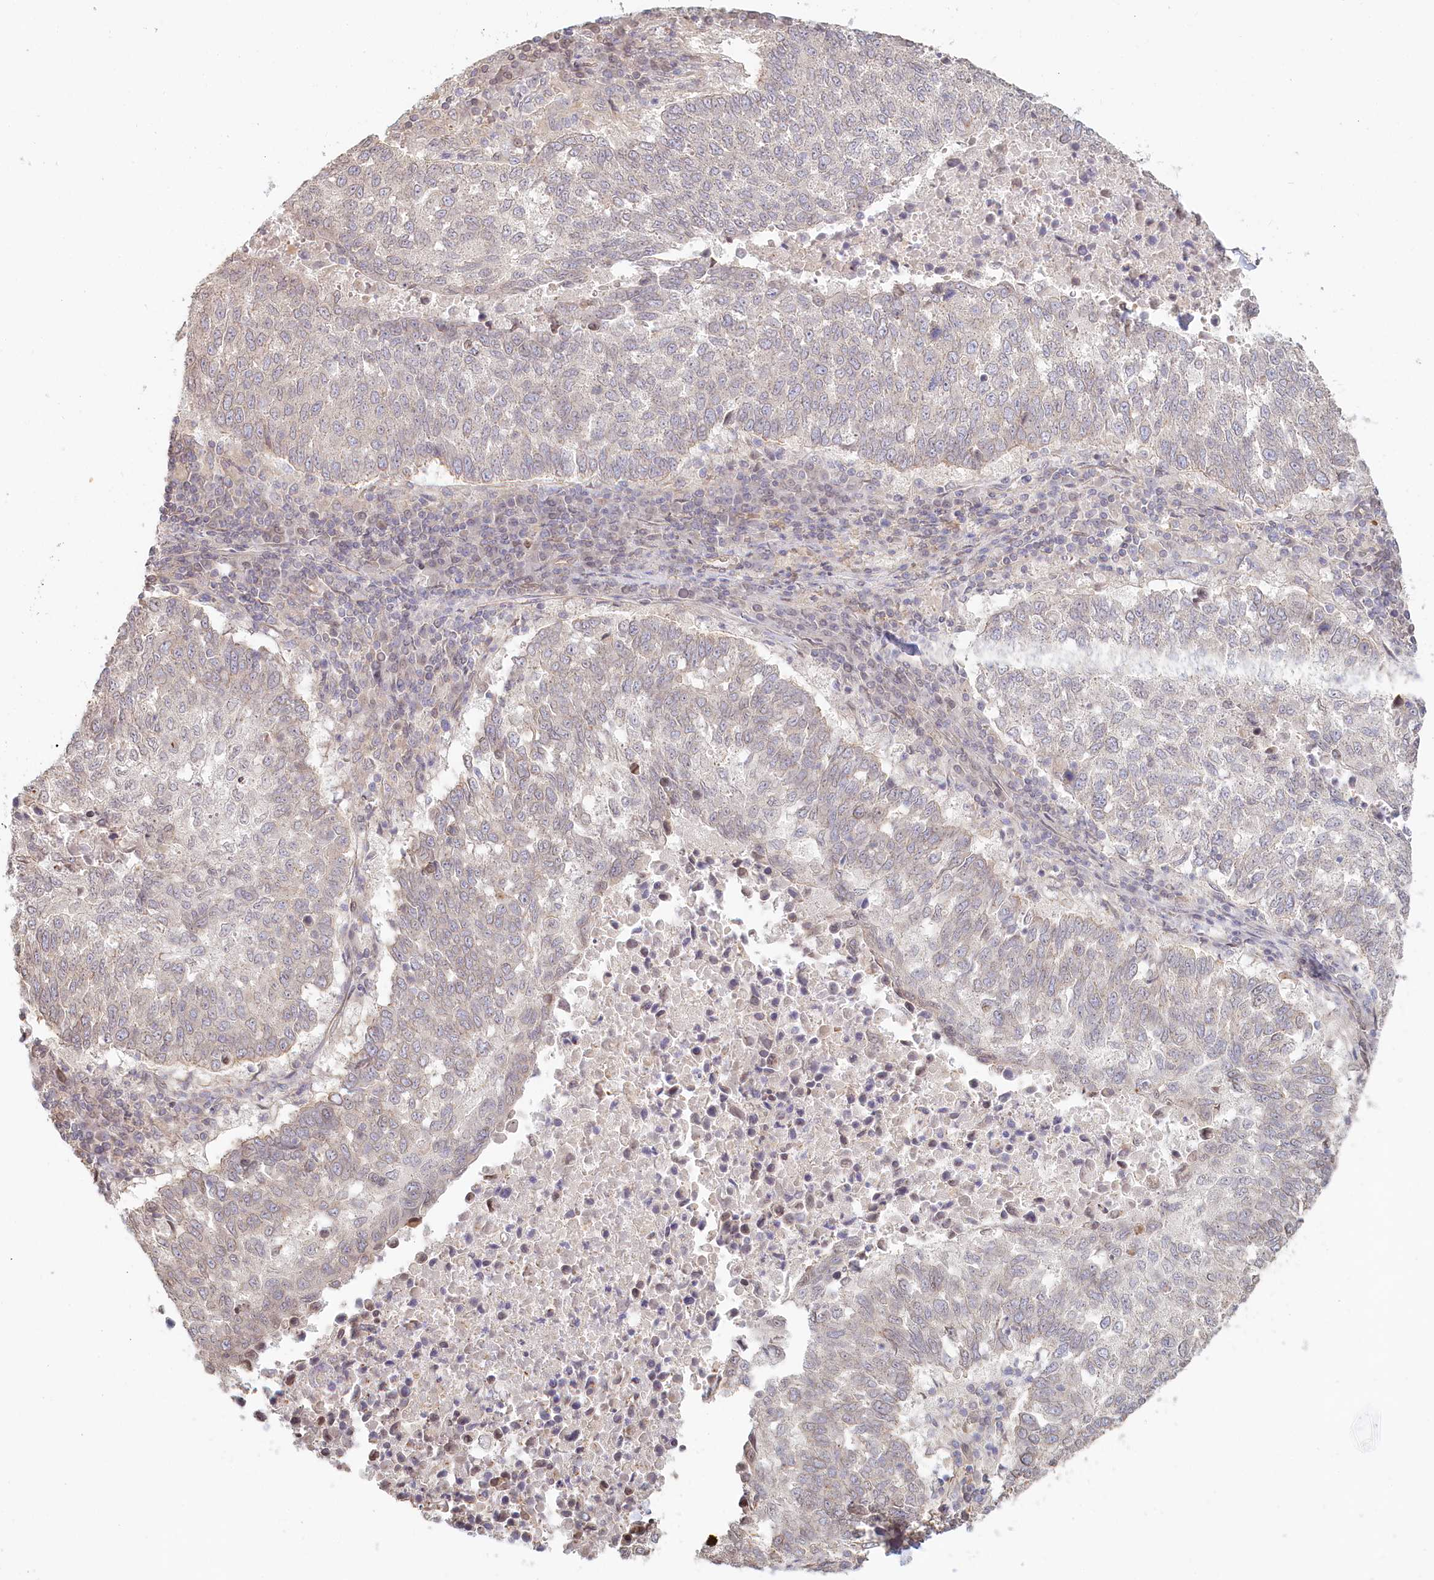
{"staining": {"intensity": "negative", "quantity": "none", "location": "none"}, "tissue": "lung cancer", "cell_type": "Tumor cells", "image_type": "cancer", "snomed": [{"axis": "morphology", "description": "Squamous cell carcinoma, NOS"}, {"axis": "topography", "description": "Lung"}], "caption": "An immunohistochemistry photomicrograph of lung squamous cell carcinoma is shown. There is no staining in tumor cells of lung squamous cell carcinoma.", "gene": "TCHP", "patient": {"sex": "male", "age": 73}}